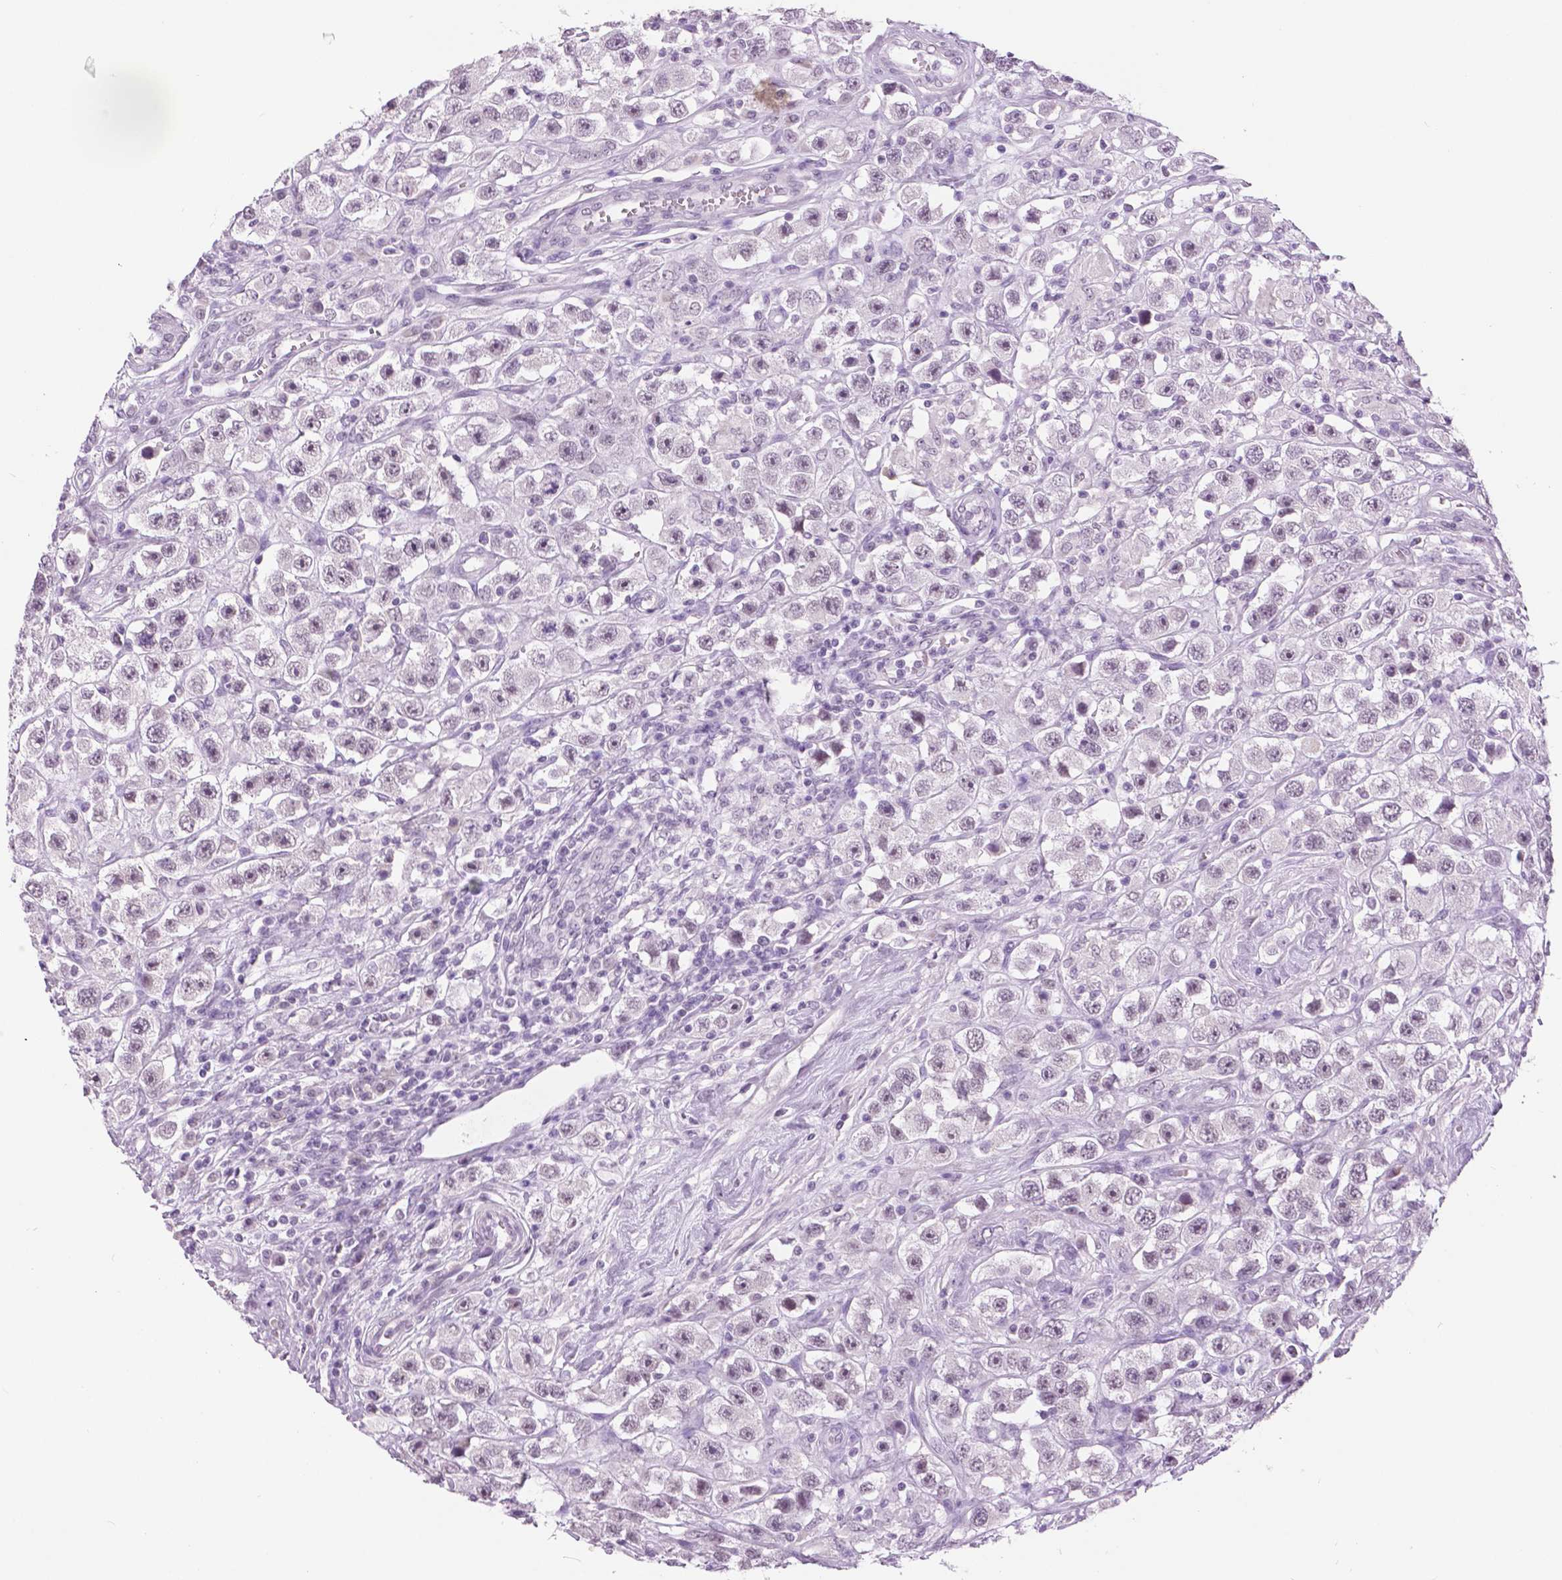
{"staining": {"intensity": "negative", "quantity": "none", "location": "none"}, "tissue": "testis cancer", "cell_type": "Tumor cells", "image_type": "cancer", "snomed": [{"axis": "morphology", "description": "Seminoma, NOS"}, {"axis": "topography", "description": "Testis"}], "caption": "Tumor cells are negative for protein expression in human testis cancer (seminoma).", "gene": "MYOM1", "patient": {"sex": "male", "age": 45}}